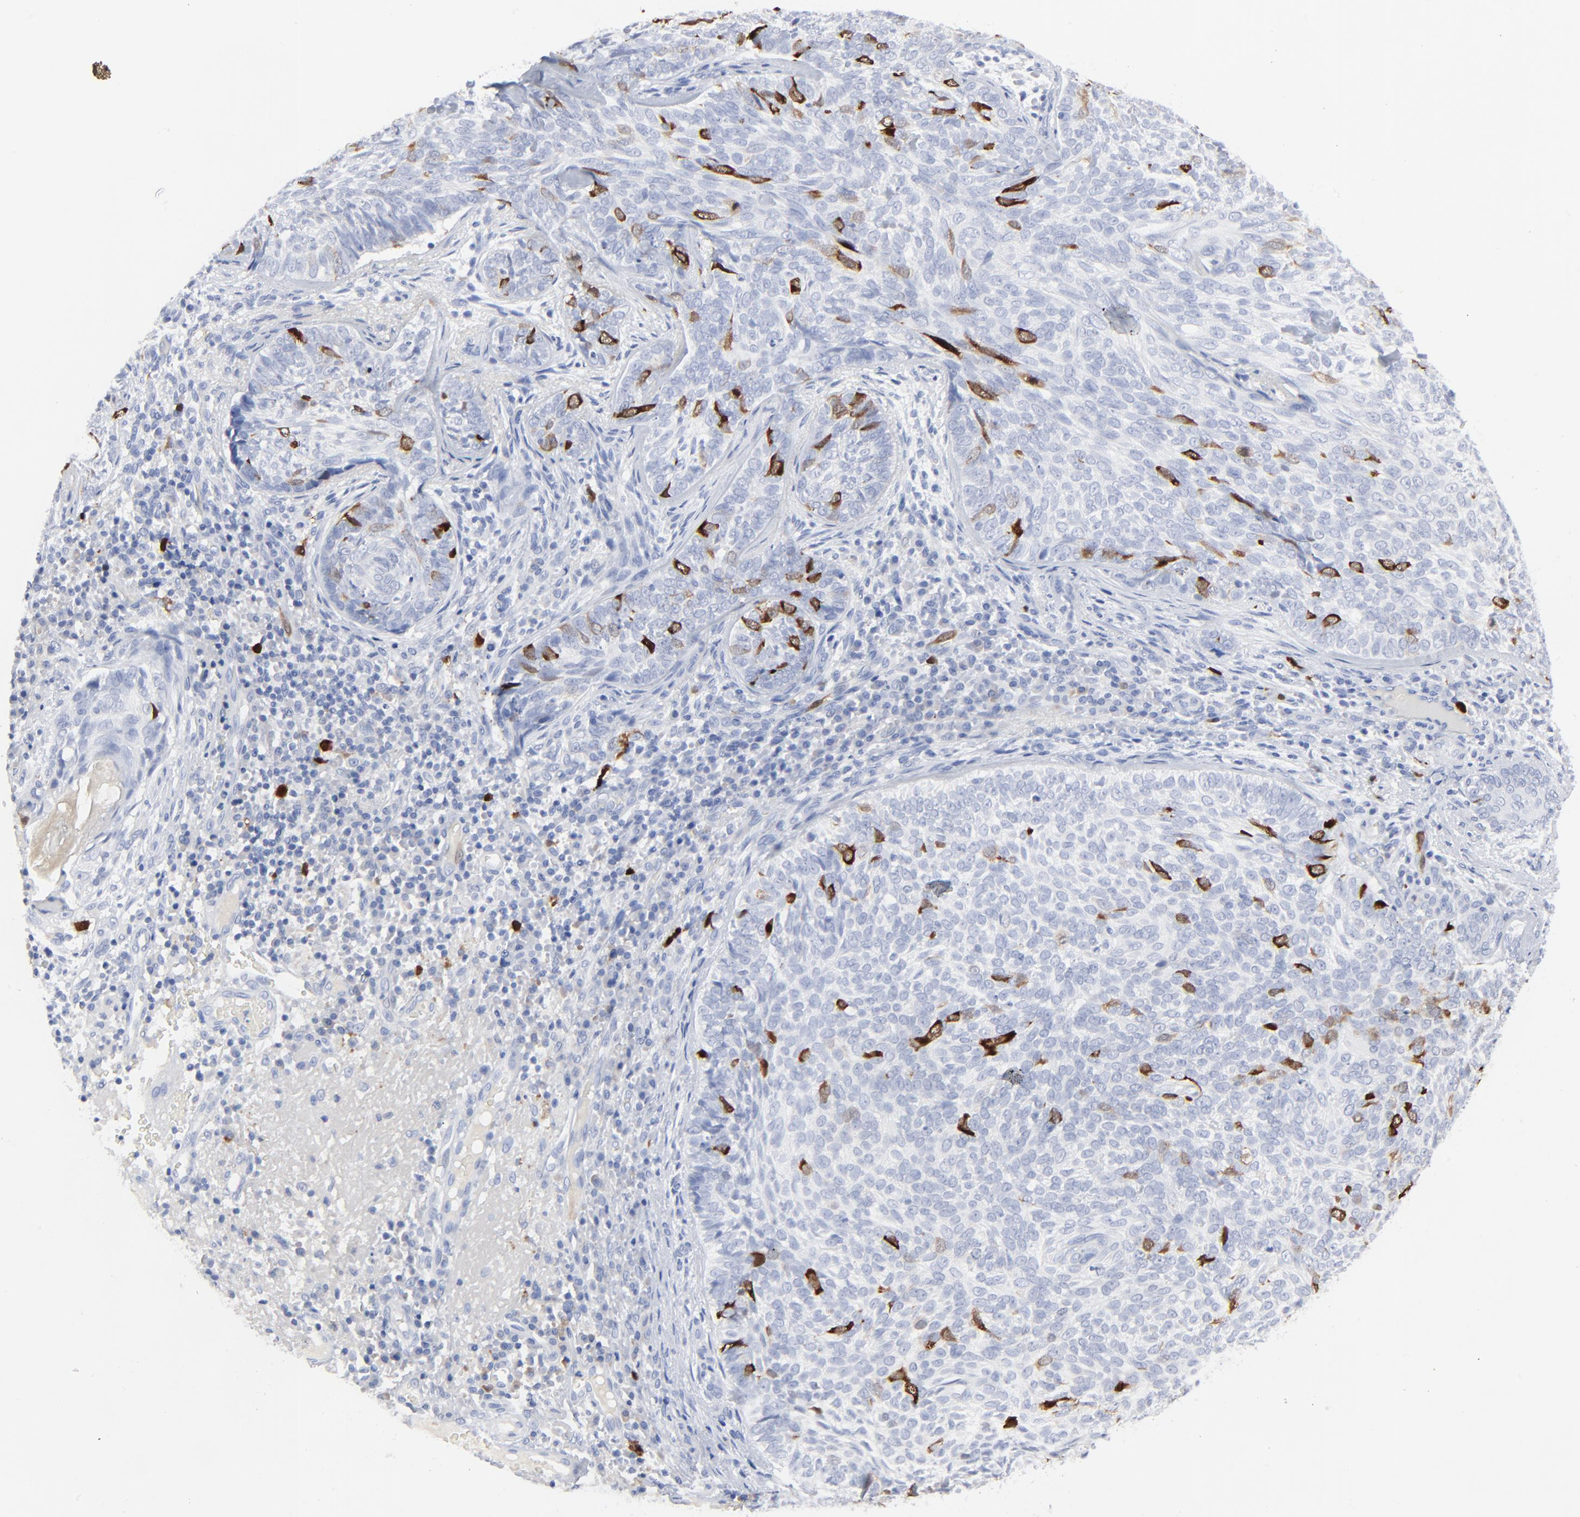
{"staining": {"intensity": "strong", "quantity": "<25%", "location": "cytoplasmic/membranous,nuclear"}, "tissue": "skin cancer", "cell_type": "Tumor cells", "image_type": "cancer", "snomed": [{"axis": "morphology", "description": "Basal cell carcinoma"}, {"axis": "topography", "description": "Skin"}], "caption": "Skin basal cell carcinoma stained with DAB immunohistochemistry (IHC) exhibits medium levels of strong cytoplasmic/membranous and nuclear staining in approximately <25% of tumor cells.", "gene": "CDK1", "patient": {"sex": "male", "age": 72}}